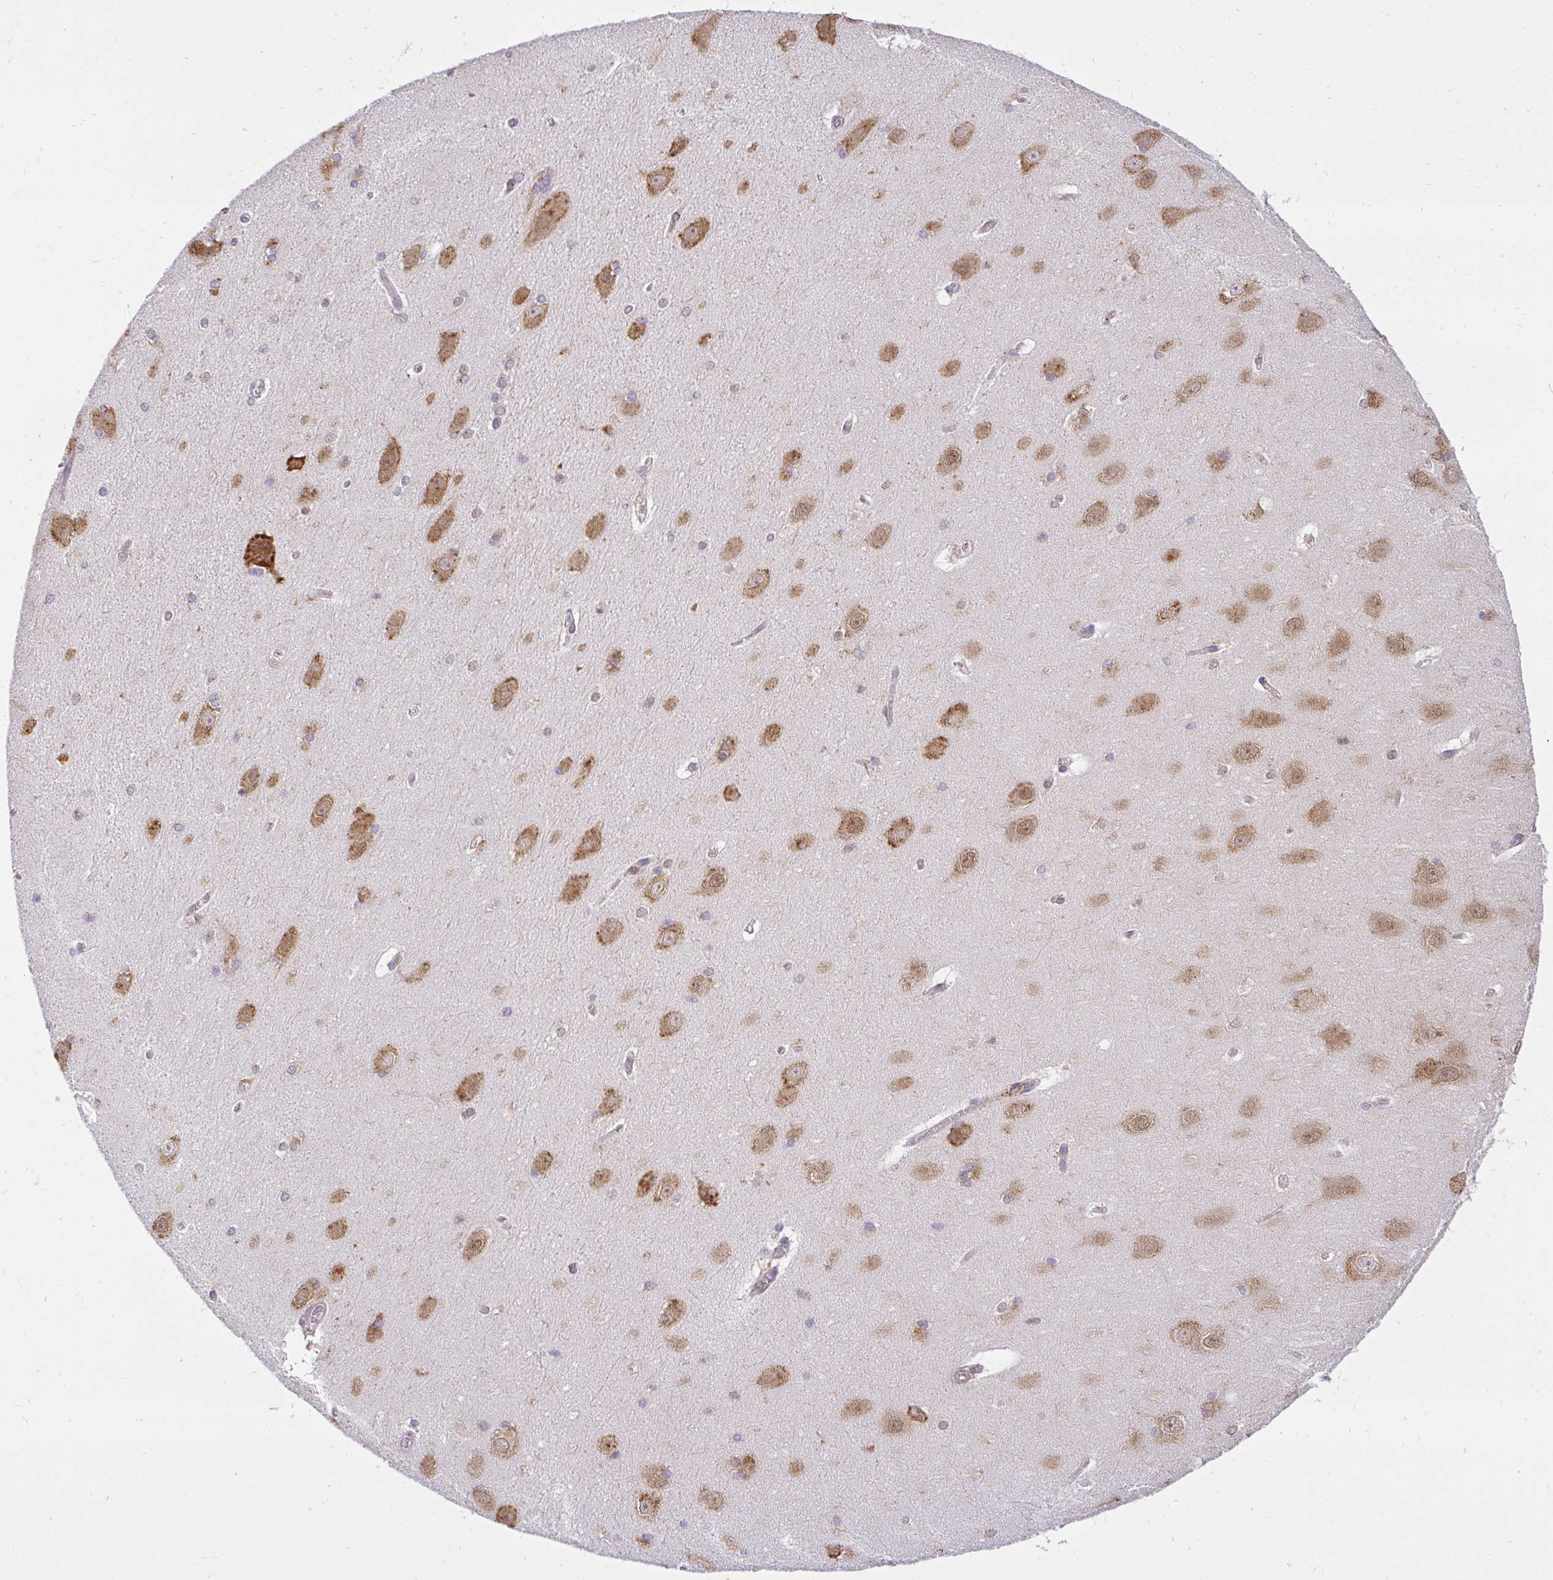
{"staining": {"intensity": "negative", "quantity": "none", "location": "none"}, "tissue": "hippocampus", "cell_type": "Glial cells", "image_type": "normal", "snomed": [{"axis": "morphology", "description": "Normal tissue, NOS"}, {"axis": "topography", "description": "Cerebral cortex"}, {"axis": "topography", "description": "Hippocampus"}], "caption": "The micrograph exhibits no staining of glial cells in normal hippocampus.", "gene": "NAALAD2", "patient": {"sex": "female", "age": 19}}